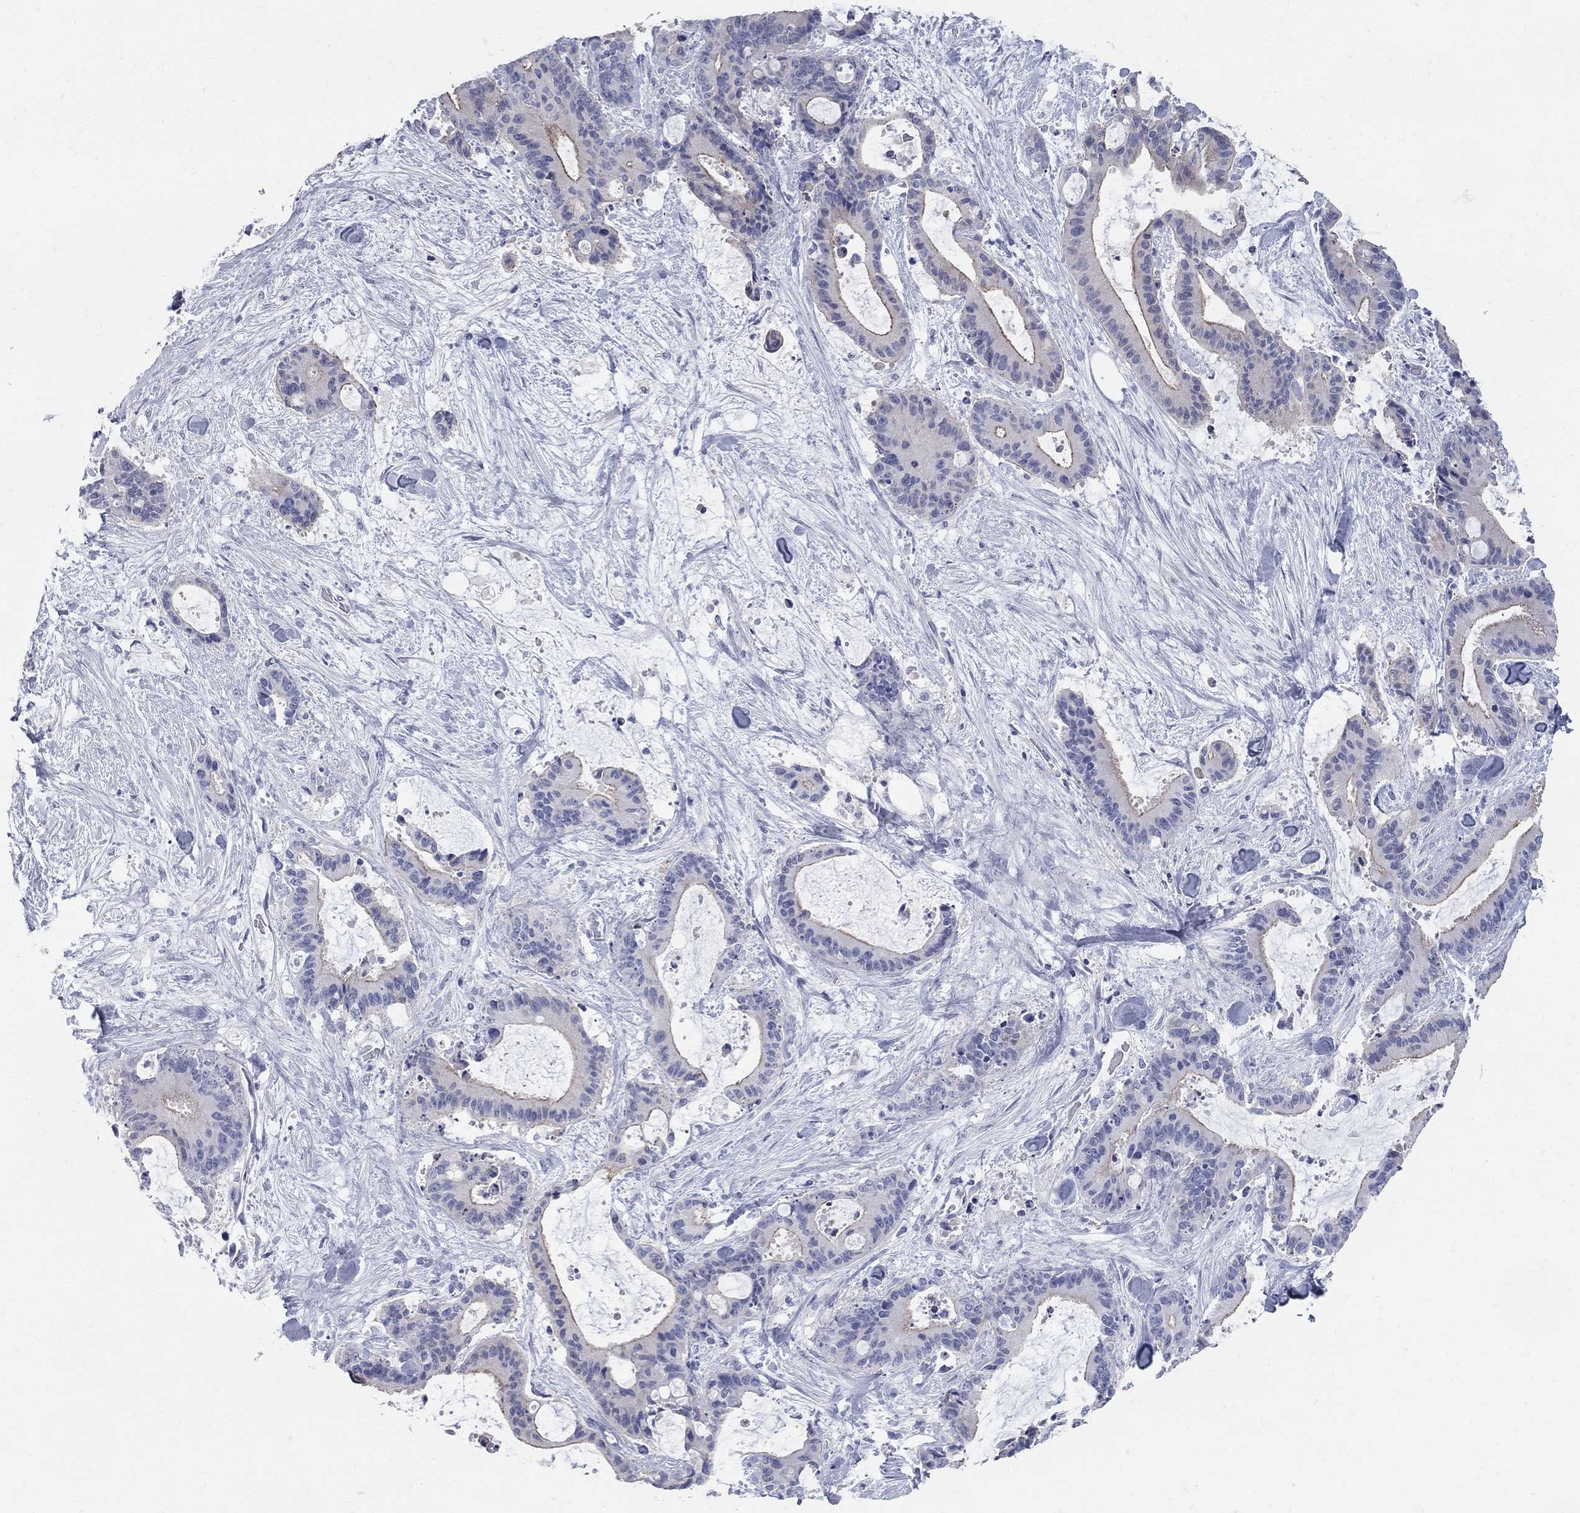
{"staining": {"intensity": "moderate", "quantity": "<25%", "location": "cytoplasmic/membranous"}, "tissue": "liver cancer", "cell_type": "Tumor cells", "image_type": "cancer", "snomed": [{"axis": "morphology", "description": "Cholangiocarcinoma"}, {"axis": "topography", "description": "Liver"}], "caption": "DAB immunohistochemical staining of human liver cholangiocarcinoma demonstrates moderate cytoplasmic/membranous protein expression in about <25% of tumor cells.", "gene": "AOX1", "patient": {"sex": "female", "age": 73}}